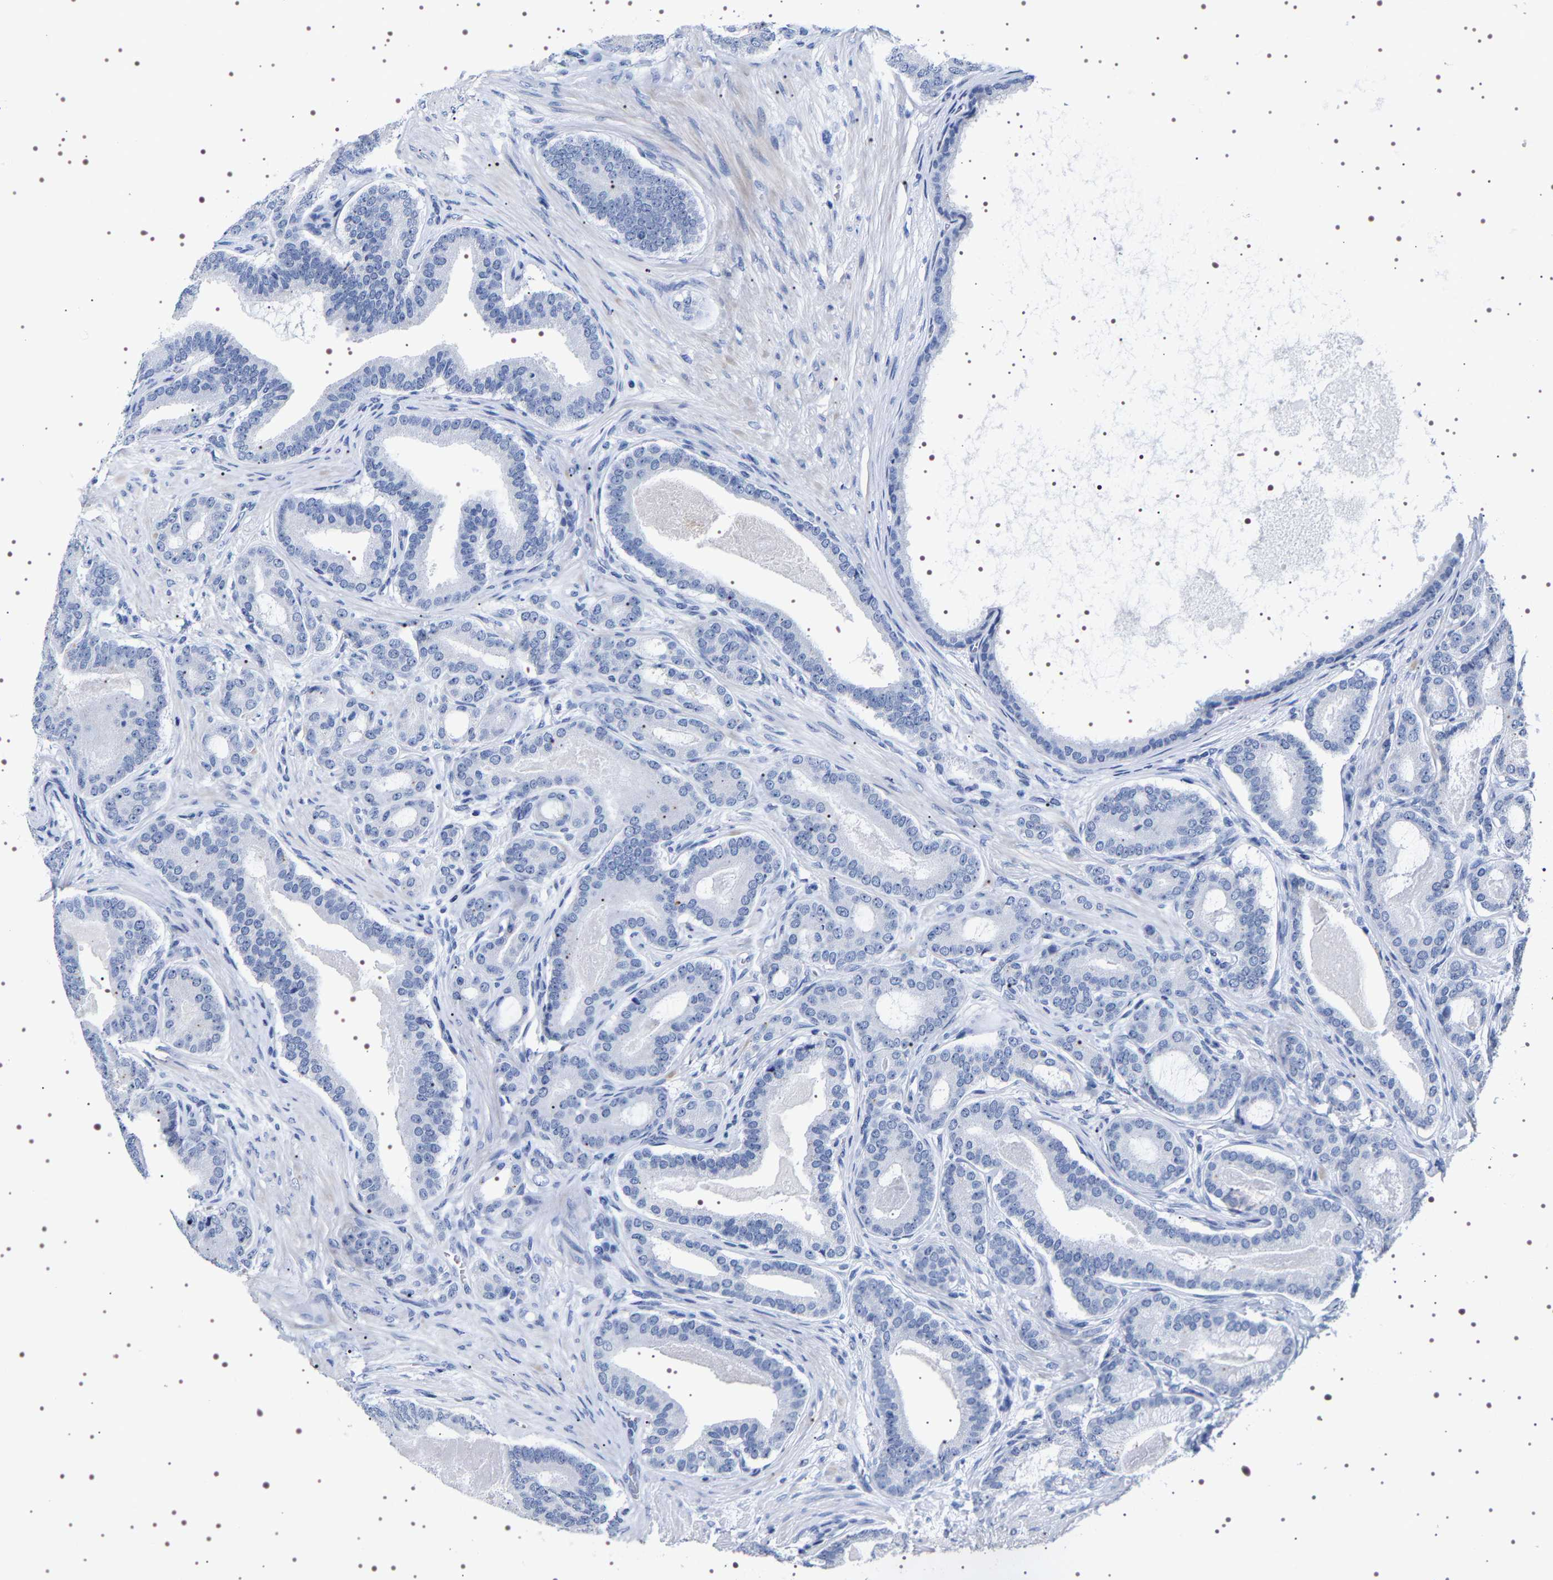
{"staining": {"intensity": "negative", "quantity": "none", "location": "none"}, "tissue": "prostate cancer", "cell_type": "Tumor cells", "image_type": "cancer", "snomed": [{"axis": "morphology", "description": "Adenocarcinoma, High grade"}, {"axis": "topography", "description": "Prostate"}], "caption": "Tumor cells are negative for brown protein staining in prostate cancer (adenocarcinoma (high-grade)). (IHC, brightfield microscopy, high magnification).", "gene": "UBQLN3", "patient": {"sex": "male", "age": 60}}